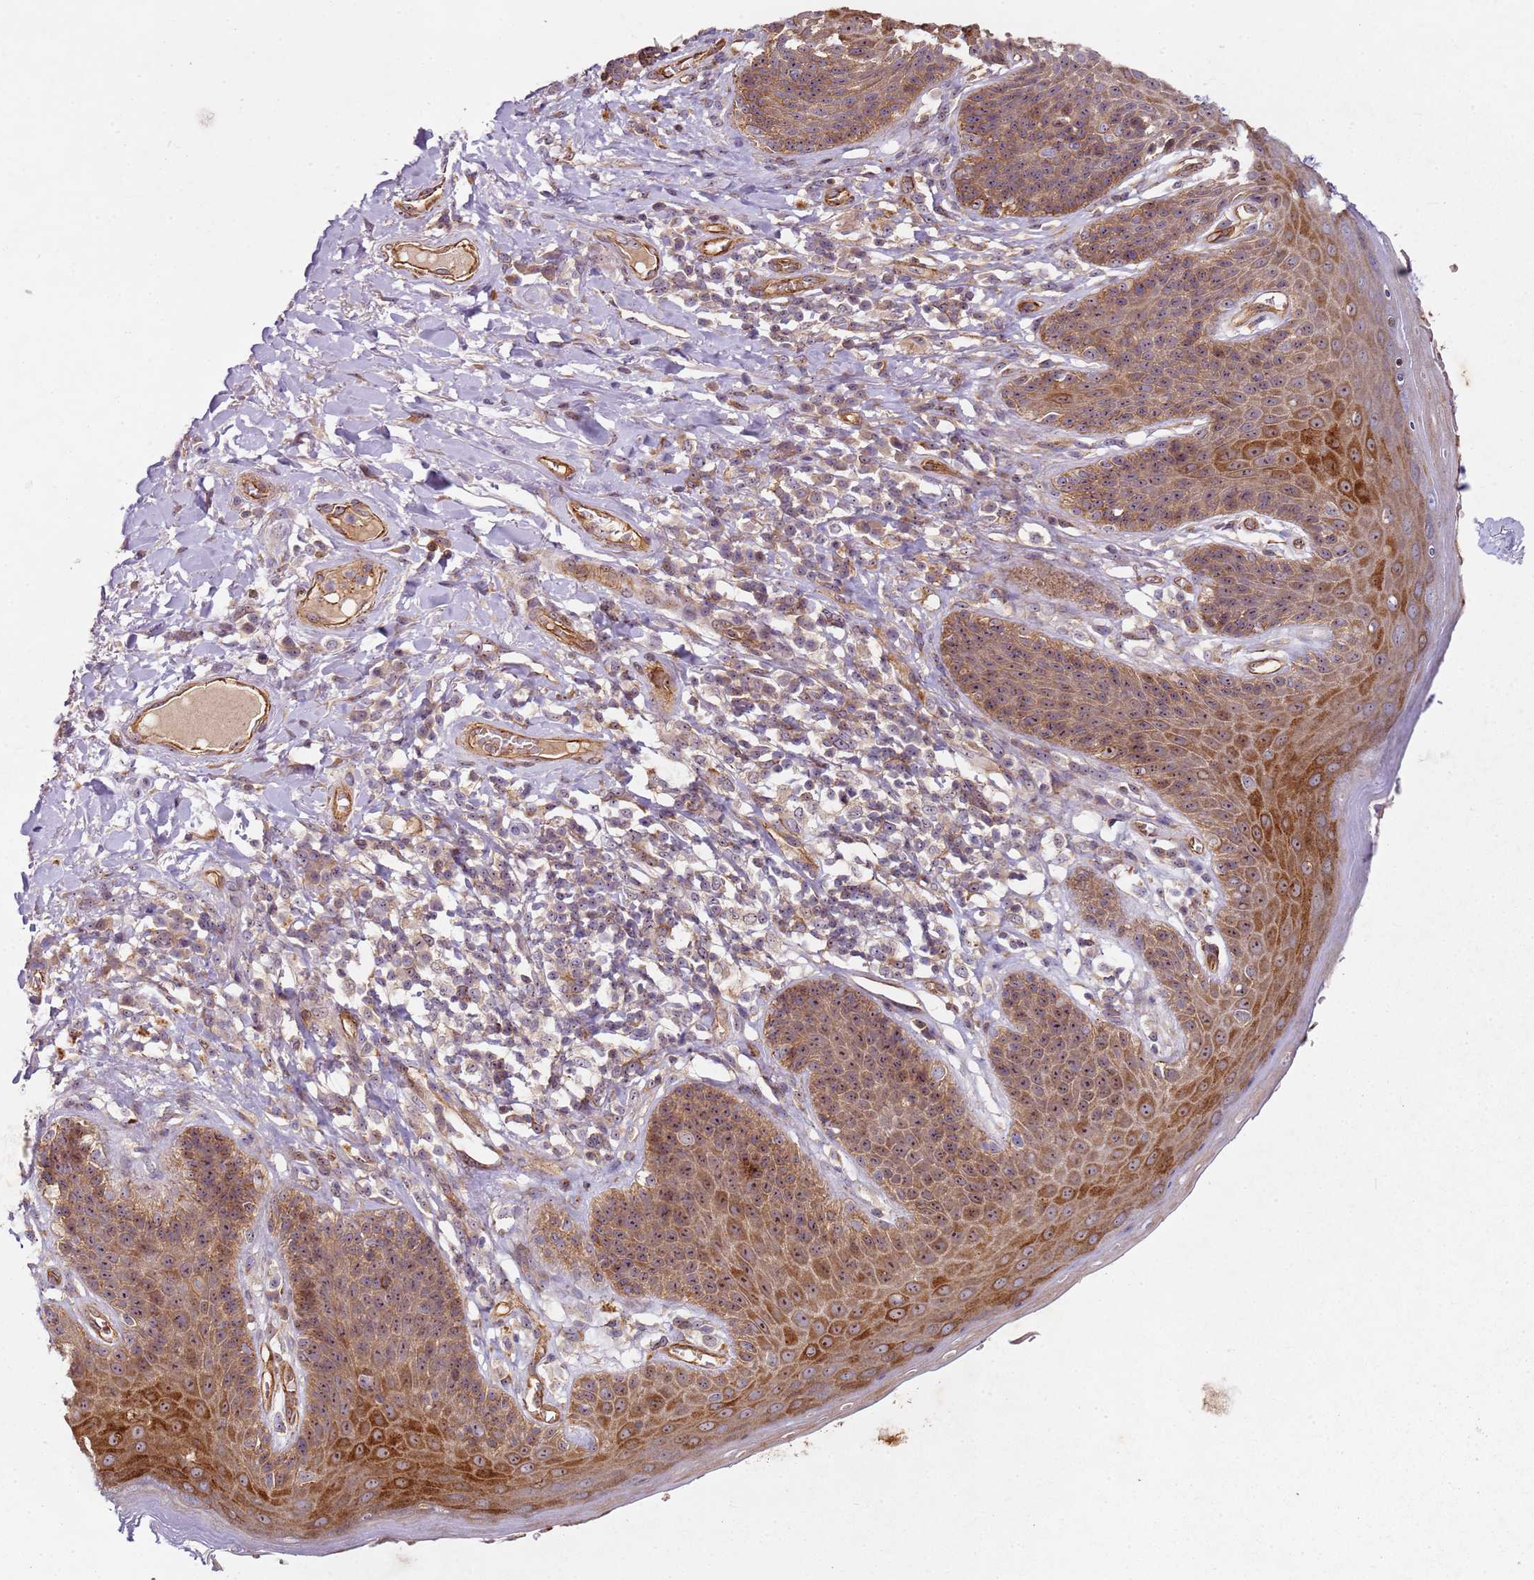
{"staining": {"intensity": "strong", "quantity": "25%-75%", "location": "cytoplasmic/membranous"}, "tissue": "skin", "cell_type": "Epidermal cells", "image_type": "normal", "snomed": [{"axis": "morphology", "description": "Normal tissue, NOS"}, {"axis": "topography", "description": "Anal"}], "caption": "The histopathology image displays staining of benign skin, revealing strong cytoplasmic/membranous protein positivity (brown color) within epidermal cells.", "gene": "C2CD4B", "patient": {"sex": "female", "age": 89}}